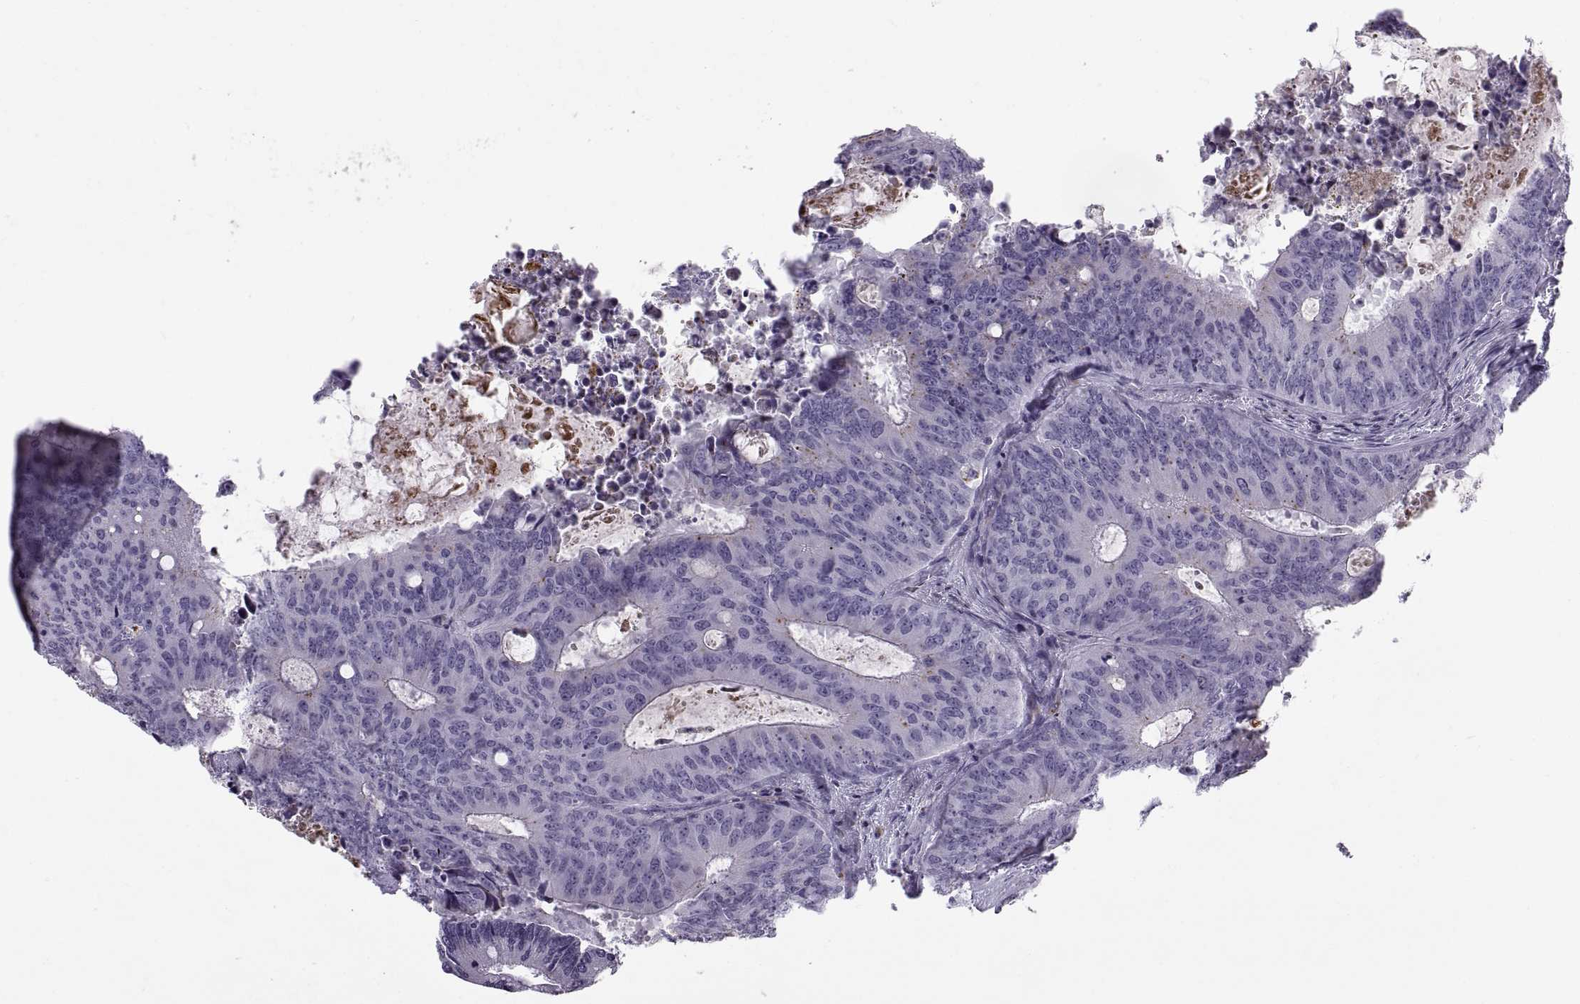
{"staining": {"intensity": "negative", "quantity": "none", "location": "none"}, "tissue": "colorectal cancer", "cell_type": "Tumor cells", "image_type": "cancer", "snomed": [{"axis": "morphology", "description": "Adenocarcinoma, NOS"}, {"axis": "topography", "description": "Colon"}], "caption": "An immunohistochemistry image of adenocarcinoma (colorectal) is shown. There is no staining in tumor cells of adenocarcinoma (colorectal).", "gene": "CALCR", "patient": {"sex": "male", "age": 67}}